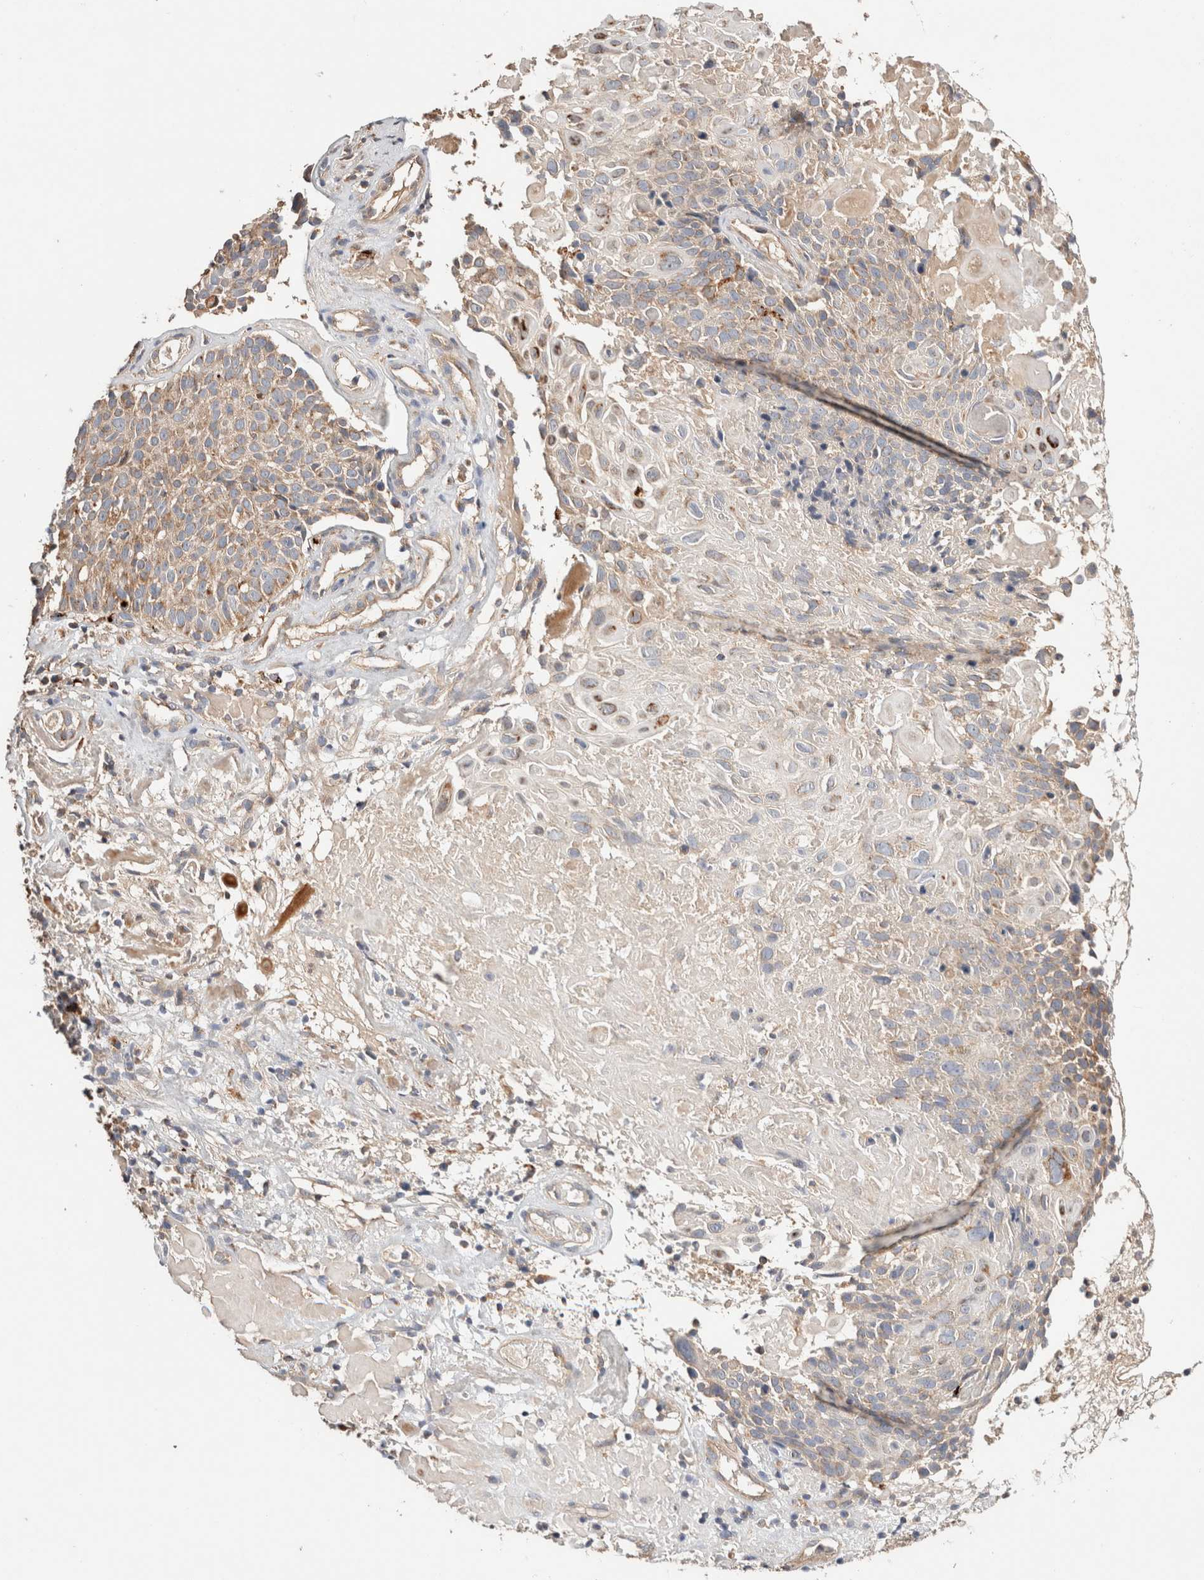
{"staining": {"intensity": "weak", "quantity": "<25%", "location": "cytoplasmic/membranous"}, "tissue": "cervical cancer", "cell_type": "Tumor cells", "image_type": "cancer", "snomed": [{"axis": "morphology", "description": "Squamous cell carcinoma, NOS"}, {"axis": "topography", "description": "Cervix"}], "caption": "Squamous cell carcinoma (cervical) was stained to show a protein in brown. There is no significant expression in tumor cells.", "gene": "B3GNTL1", "patient": {"sex": "female", "age": 74}}